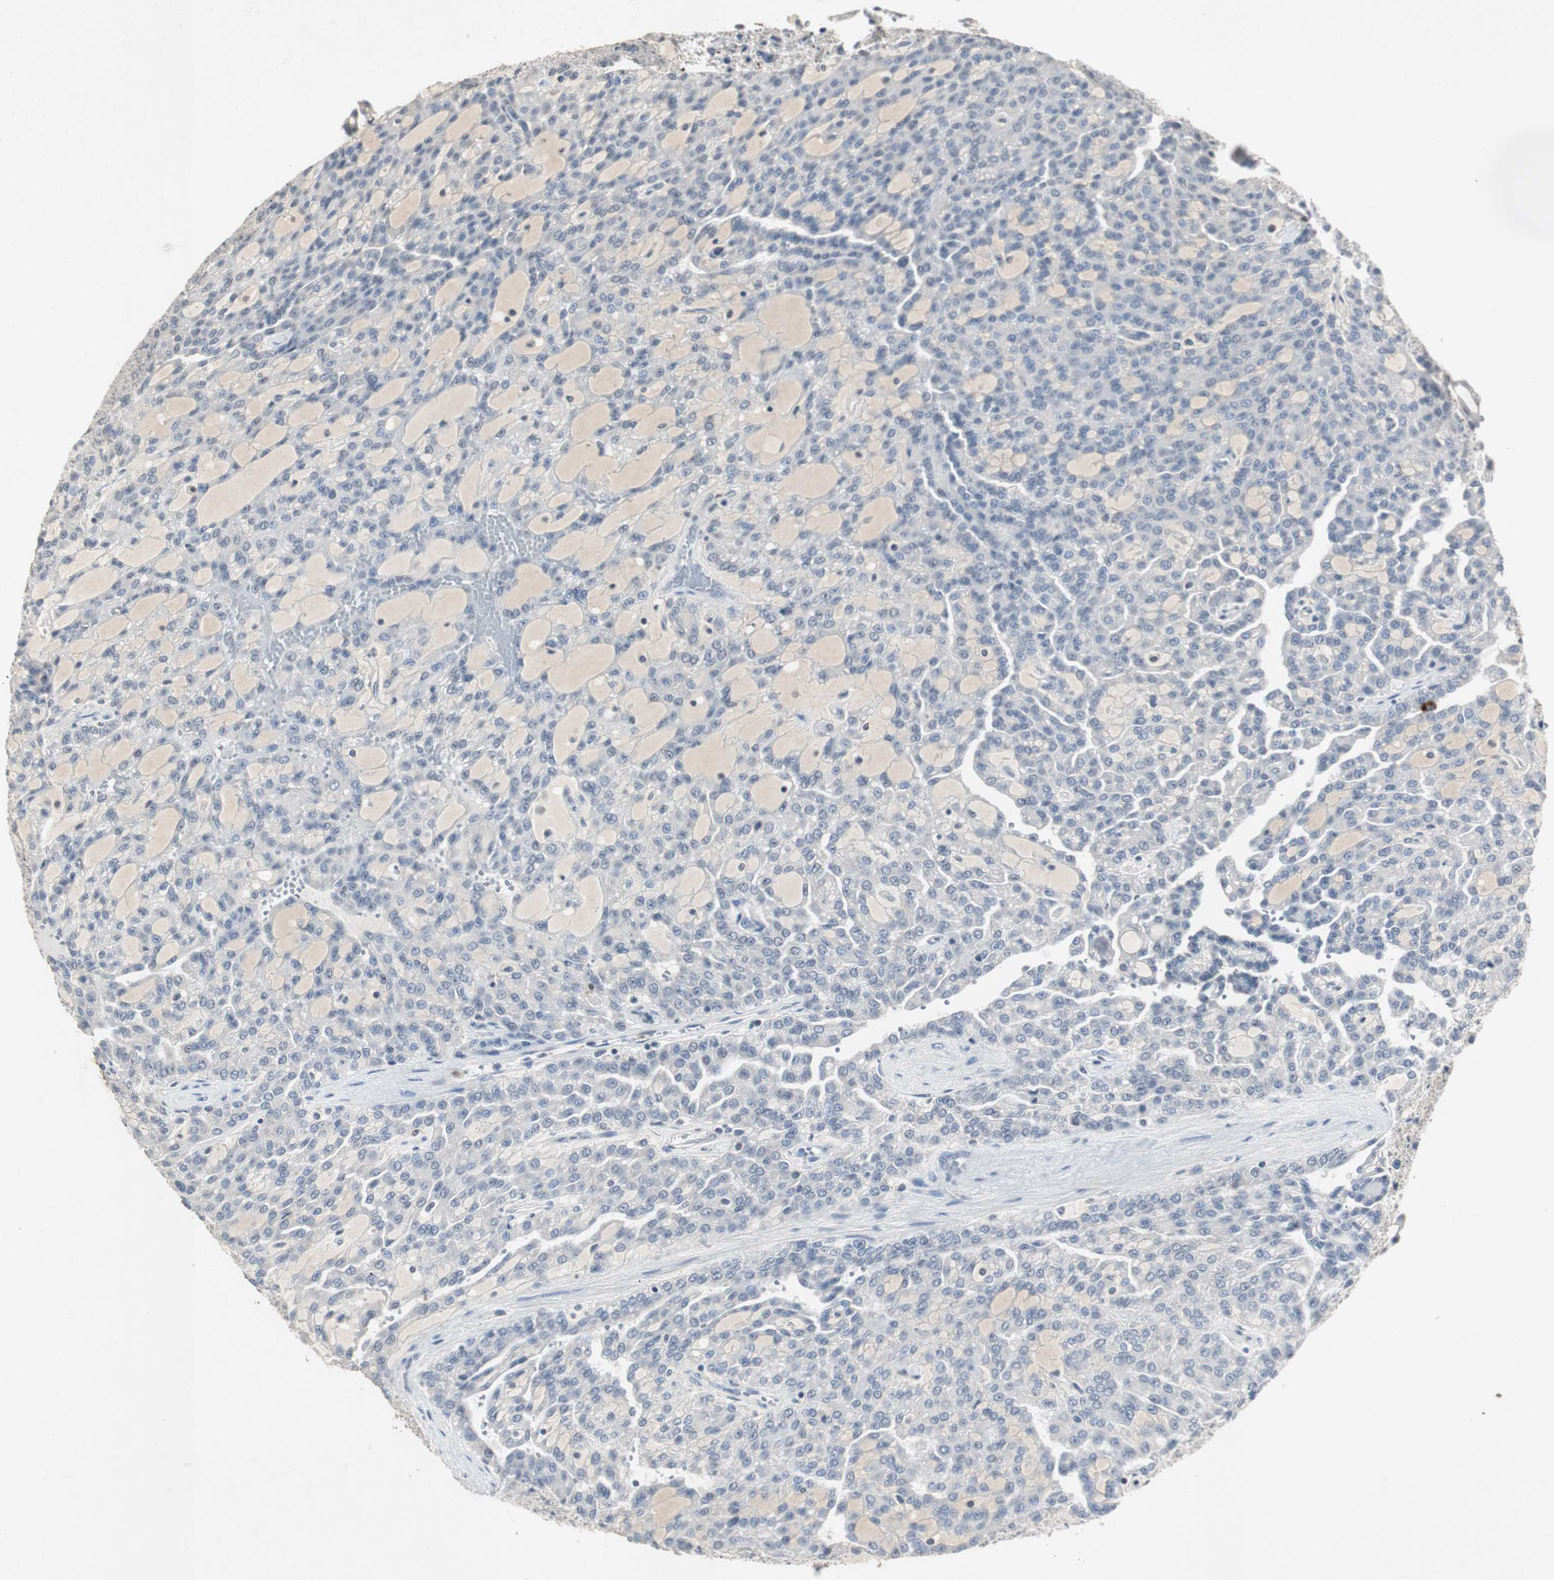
{"staining": {"intensity": "negative", "quantity": "none", "location": "none"}, "tissue": "renal cancer", "cell_type": "Tumor cells", "image_type": "cancer", "snomed": [{"axis": "morphology", "description": "Adenocarcinoma, NOS"}, {"axis": "topography", "description": "Kidney"}], "caption": "DAB immunohistochemical staining of human renal adenocarcinoma displays no significant positivity in tumor cells. (Immunohistochemistry (ihc), brightfield microscopy, high magnification).", "gene": "ADNP2", "patient": {"sex": "male", "age": 63}}